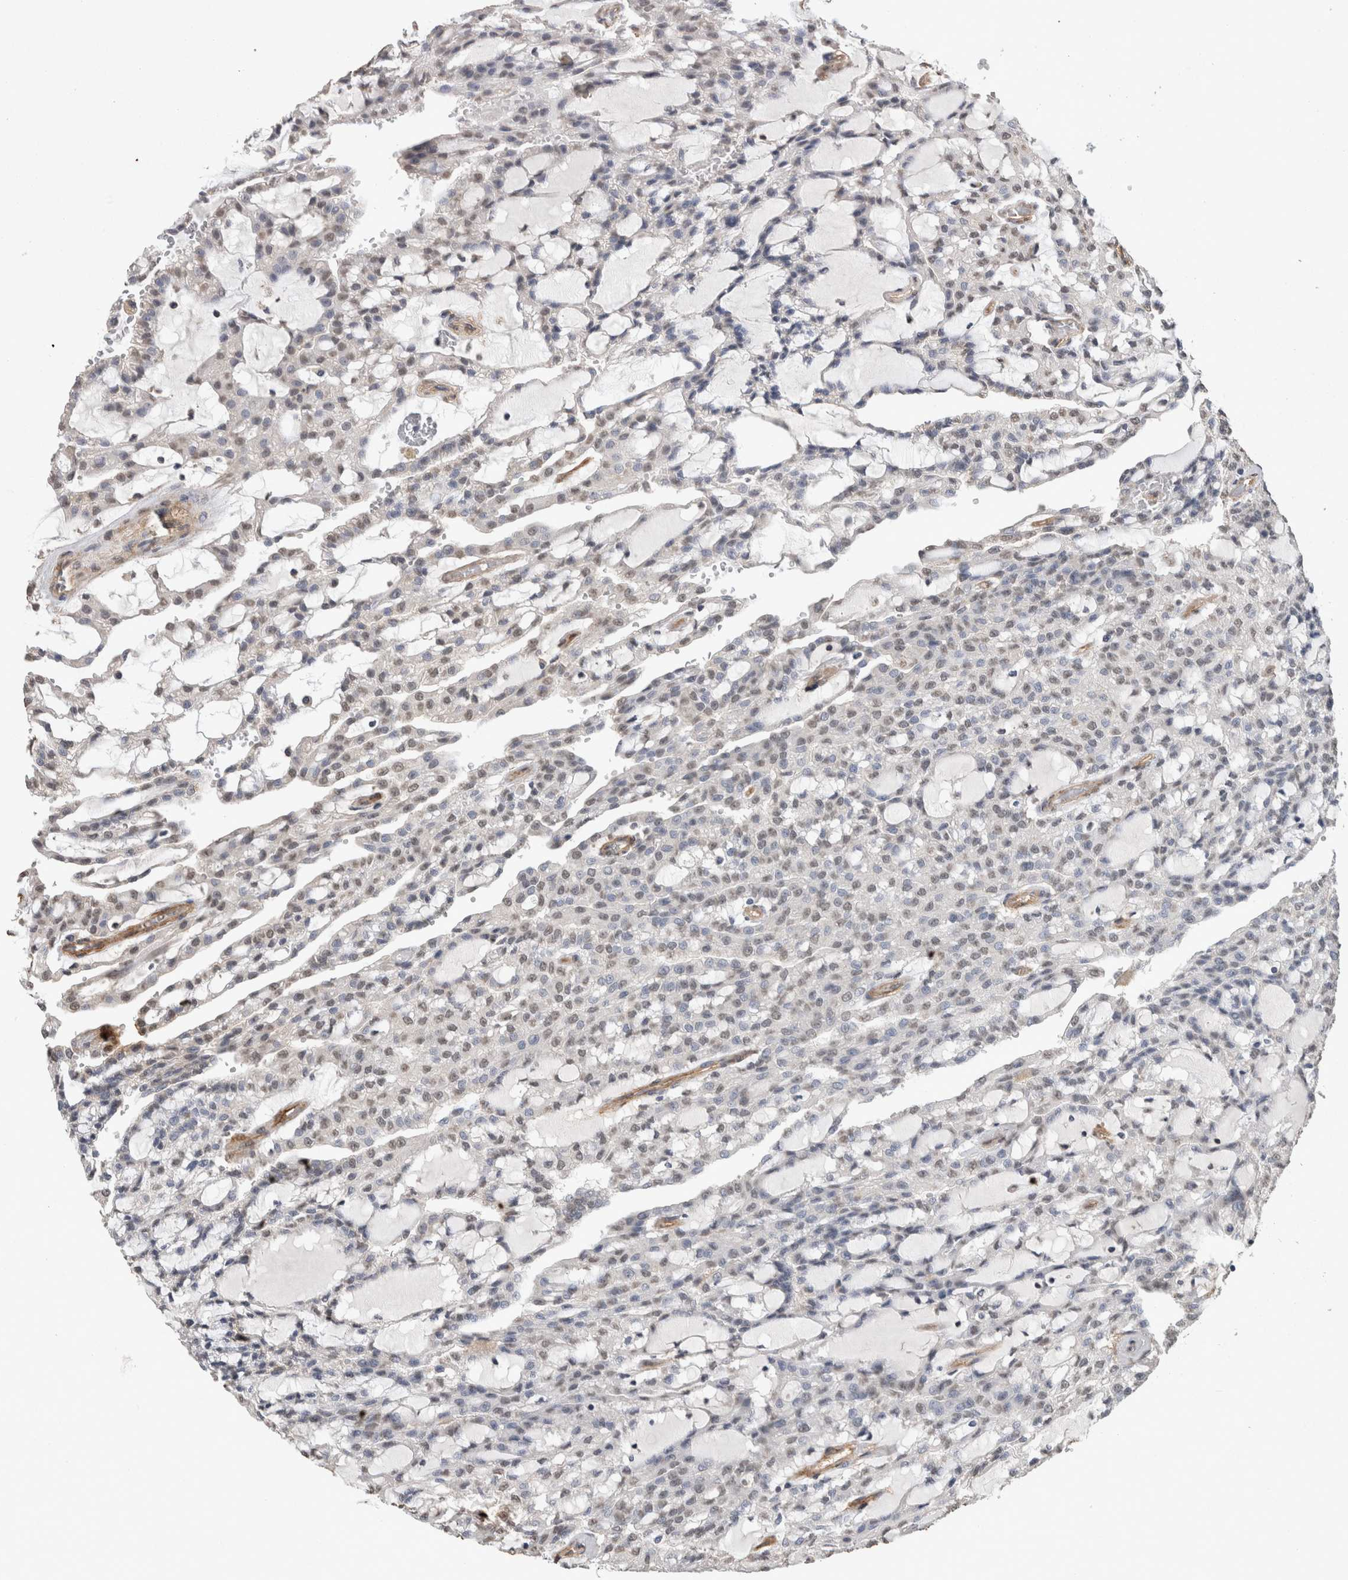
{"staining": {"intensity": "weak", "quantity": "25%-75%", "location": "nuclear"}, "tissue": "renal cancer", "cell_type": "Tumor cells", "image_type": "cancer", "snomed": [{"axis": "morphology", "description": "Adenocarcinoma, NOS"}, {"axis": "topography", "description": "Kidney"}], "caption": "Immunohistochemistry (IHC) image of renal adenocarcinoma stained for a protein (brown), which exhibits low levels of weak nuclear expression in about 25%-75% of tumor cells.", "gene": "RECK", "patient": {"sex": "male", "age": 63}}